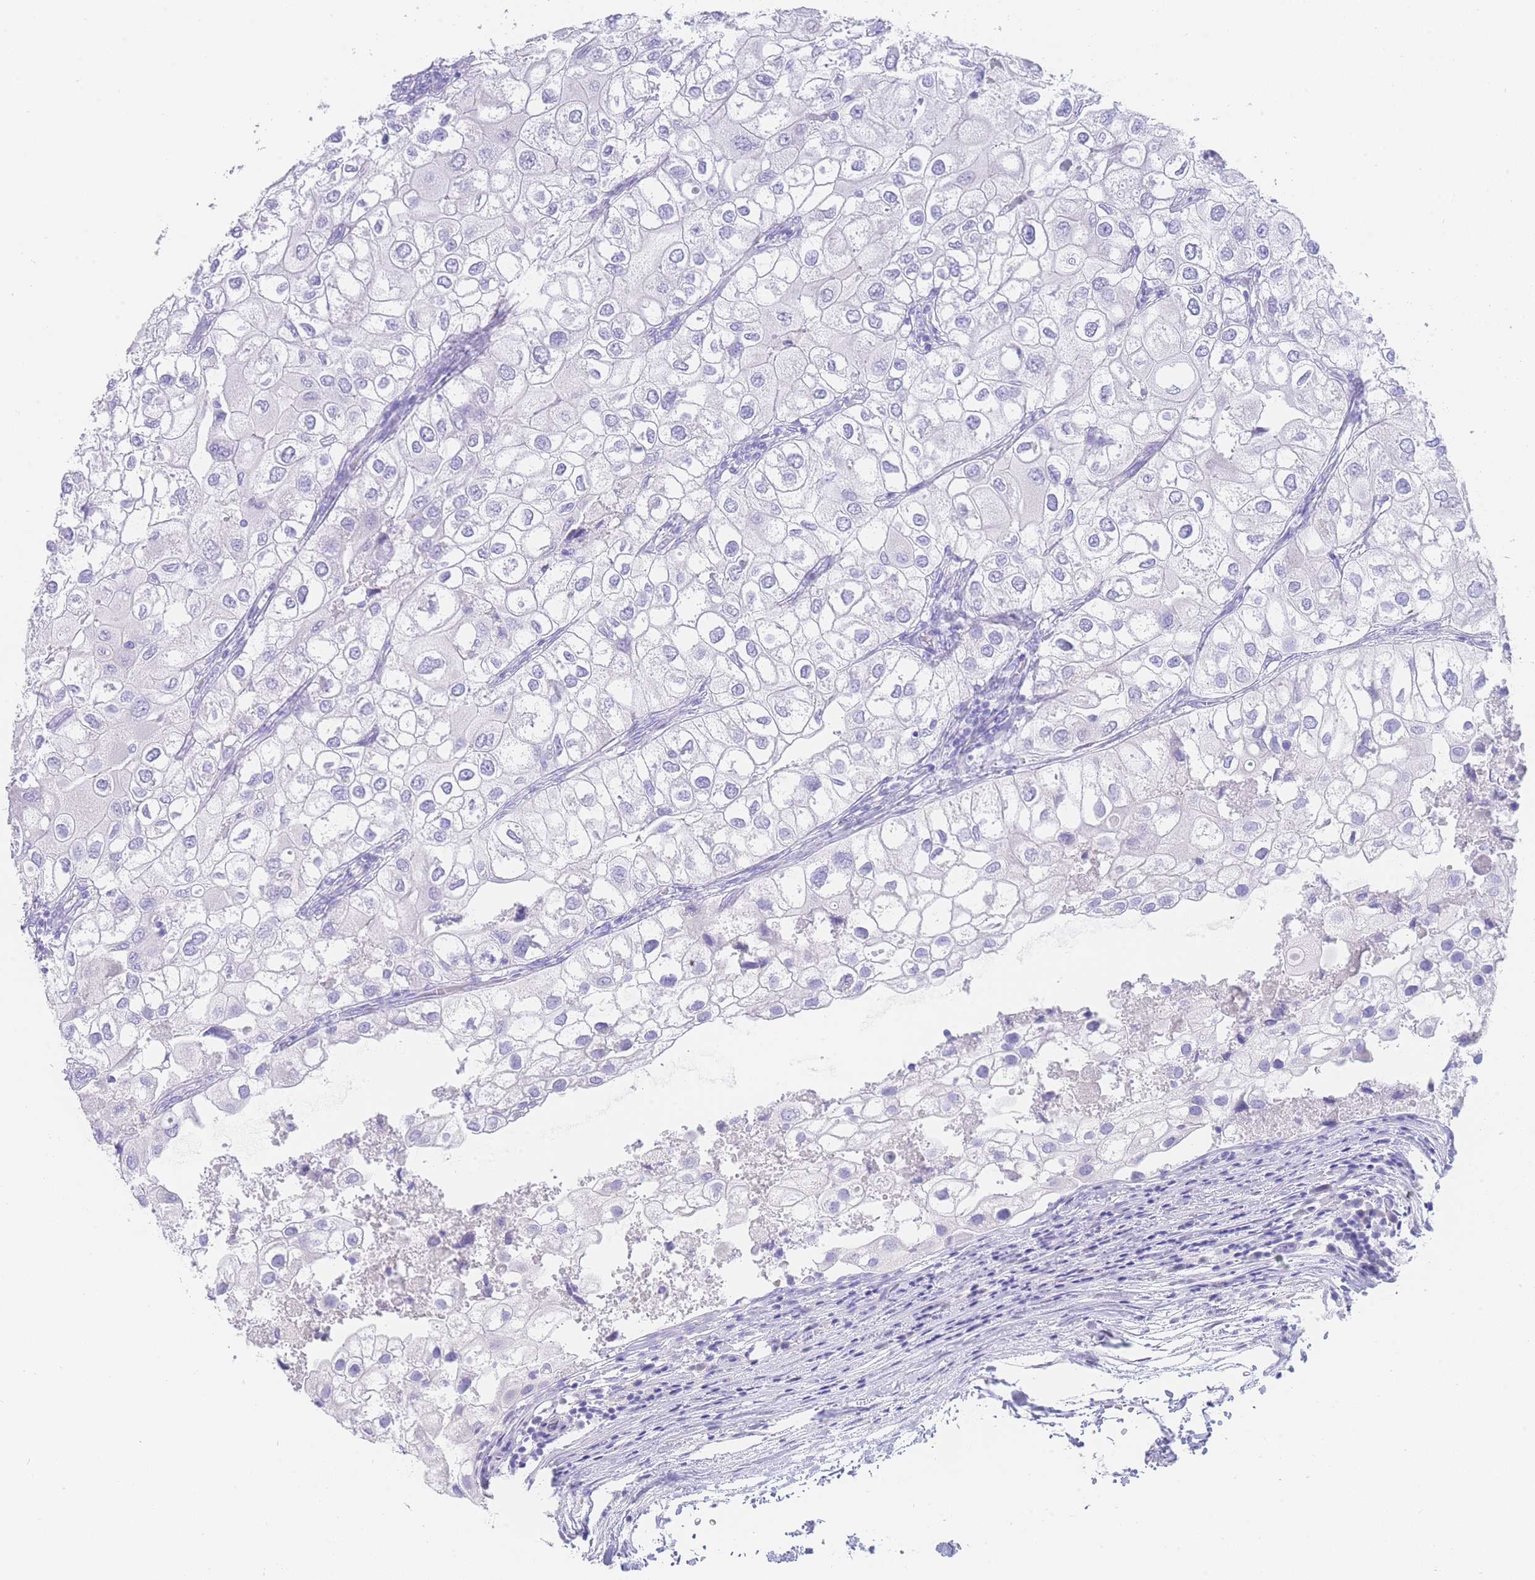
{"staining": {"intensity": "negative", "quantity": "none", "location": "none"}, "tissue": "urothelial cancer", "cell_type": "Tumor cells", "image_type": "cancer", "snomed": [{"axis": "morphology", "description": "Urothelial carcinoma, High grade"}, {"axis": "topography", "description": "Urinary bladder"}], "caption": "This photomicrograph is of urothelial cancer stained with IHC to label a protein in brown with the nuclei are counter-stained blue. There is no expression in tumor cells.", "gene": "LZTFL1", "patient": {"sex": "male", "age": 64}}